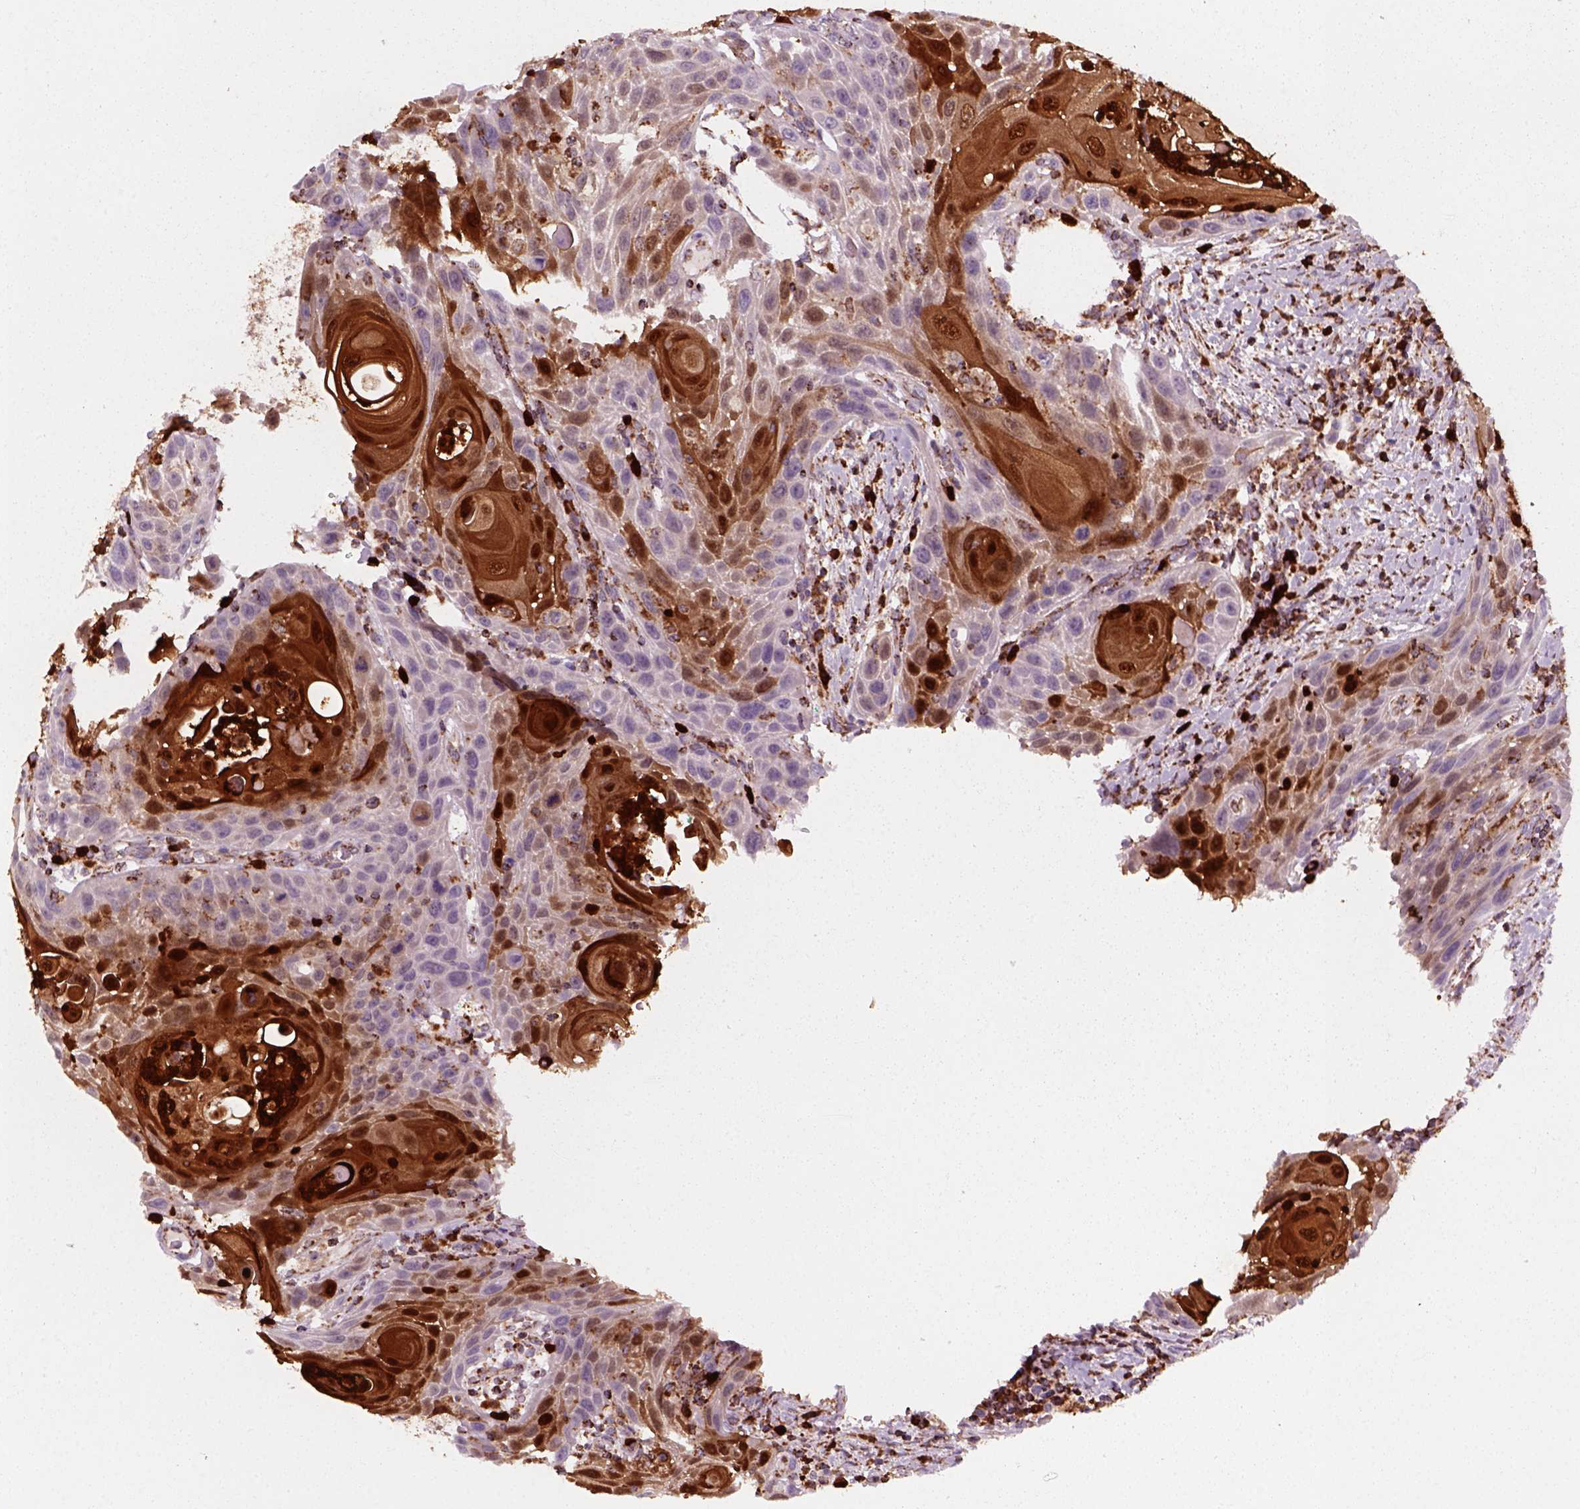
{"staining": {"intensity": "strong", "quantity": "25%-75%", "location": "cytoplasmic/membranous"}, "tissue": "head and neck cancer", "cell_type": "Tumor cells", "image_type": "cancer", "snomed": [{"axis": "morphology", "description": "Squamous cell carcinoma, NOS"}, {"axis": "topography", "description": "Head-Neck"}], "caption": "This photomicrograph displays head and neck cancer (squamous cell carcinoma) stained with immunohistochemistry to label a protein in brown. The cytoplasmic/membranous of tumor cells show strong positivity for the protein. Nuclei are counter-stained blue.", "gene": "NUDT16L1", "patient": {"sex": "male", "age": 69}}